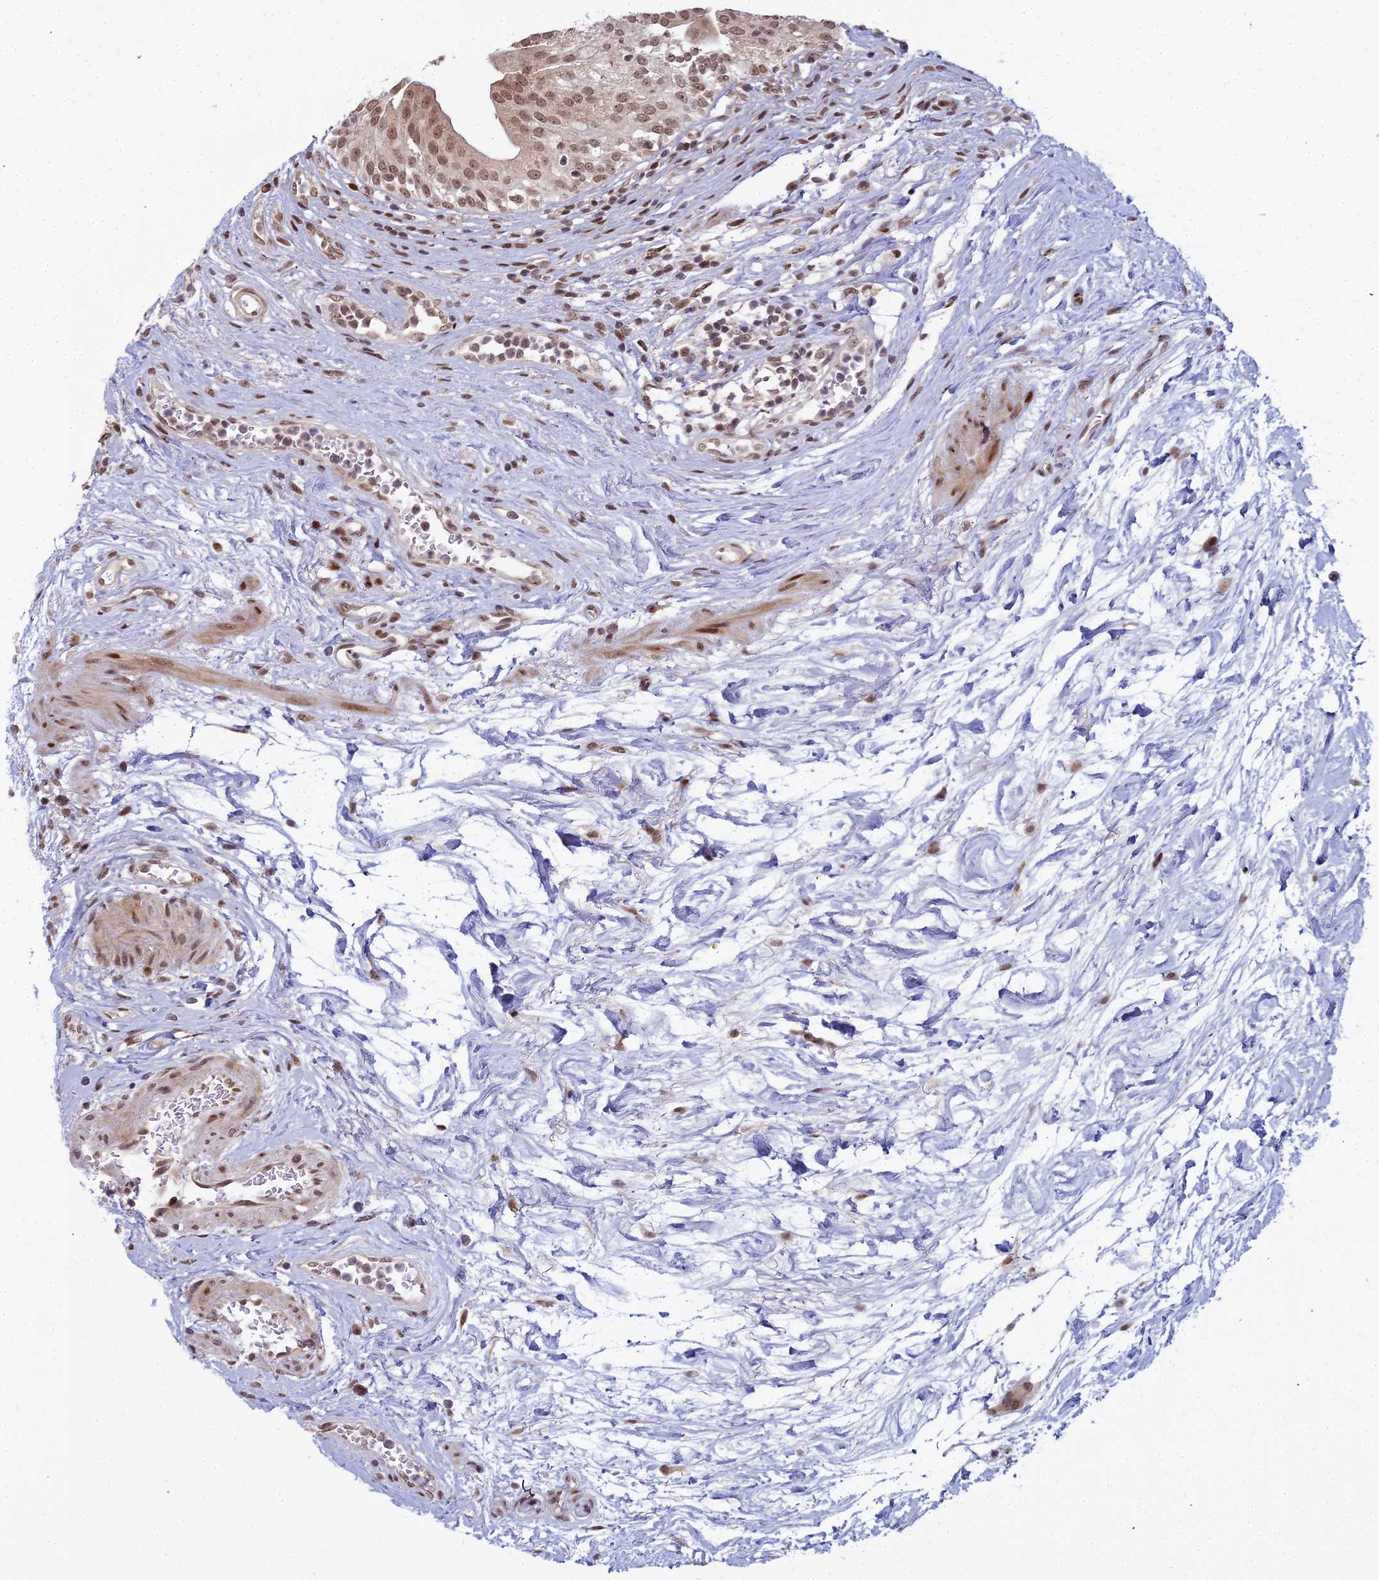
{"staining": {"intensity": "moderate", "quantity": ">75%", "location": "nuclear"}, "tissue": "urinary bladder", "cell_type": "Urothelial cells", "image_type": "normal", "snomed": [{"axis": "morphology", "description": "Normal tissue, NOS"}, {"axis": "morphology", "description": "Inflammation, NOS"}, {"axis": "topography", "description": "Urinary bladder"}], "caption": "Immunohistochemistry (IHC) micrograph of unremarkable urinary bladder: human urinary bladder stained using IHC displays medium levels of moderate protein expression localized specifically in the nuclear of urothelial cells, appearing as a nuclear brown color.", "gene": "ABCA2", "patient": {"sex": "male", "age": 63}}